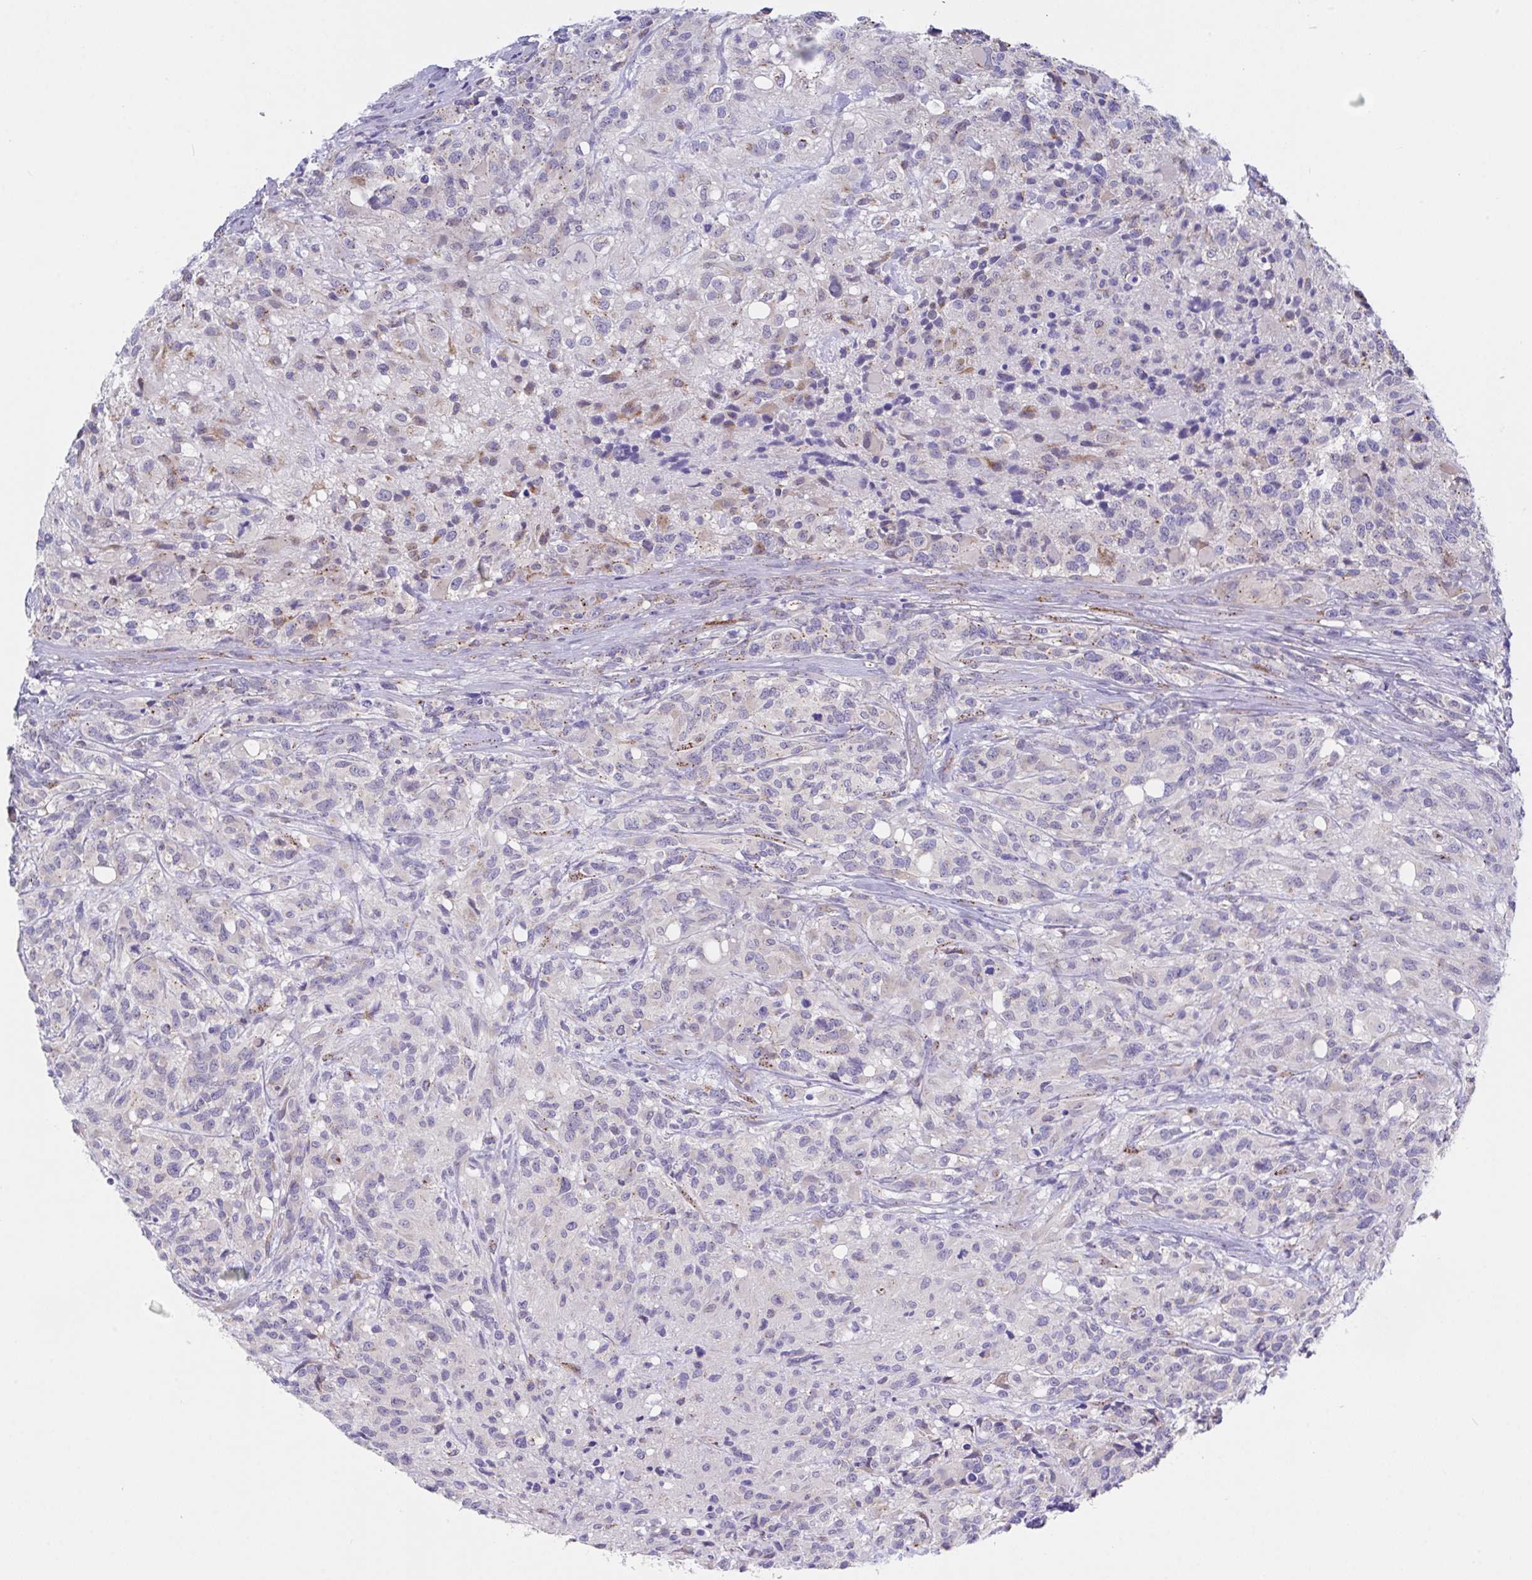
{"staining": {"intensity": "weak", "quantity": "<25%", "location": "cytoplasmic/membranous"}, "tissue": "glioma", "cell_type": "Tumor cells", "image_type": "cancer", "snomed": [{"axis": "morphology", "description": "Glioma, malignant, High grade"}, {"axis": "topography", "description": "Brain"}], "caption": "This histopathology image is of glioma stained with IHC to label a protein in brown with the nuclei are counter-stained blue. There is no staining in tumor cells.", "gene": "PROSER3", "patient": {"sex": "female", "age": 67}}